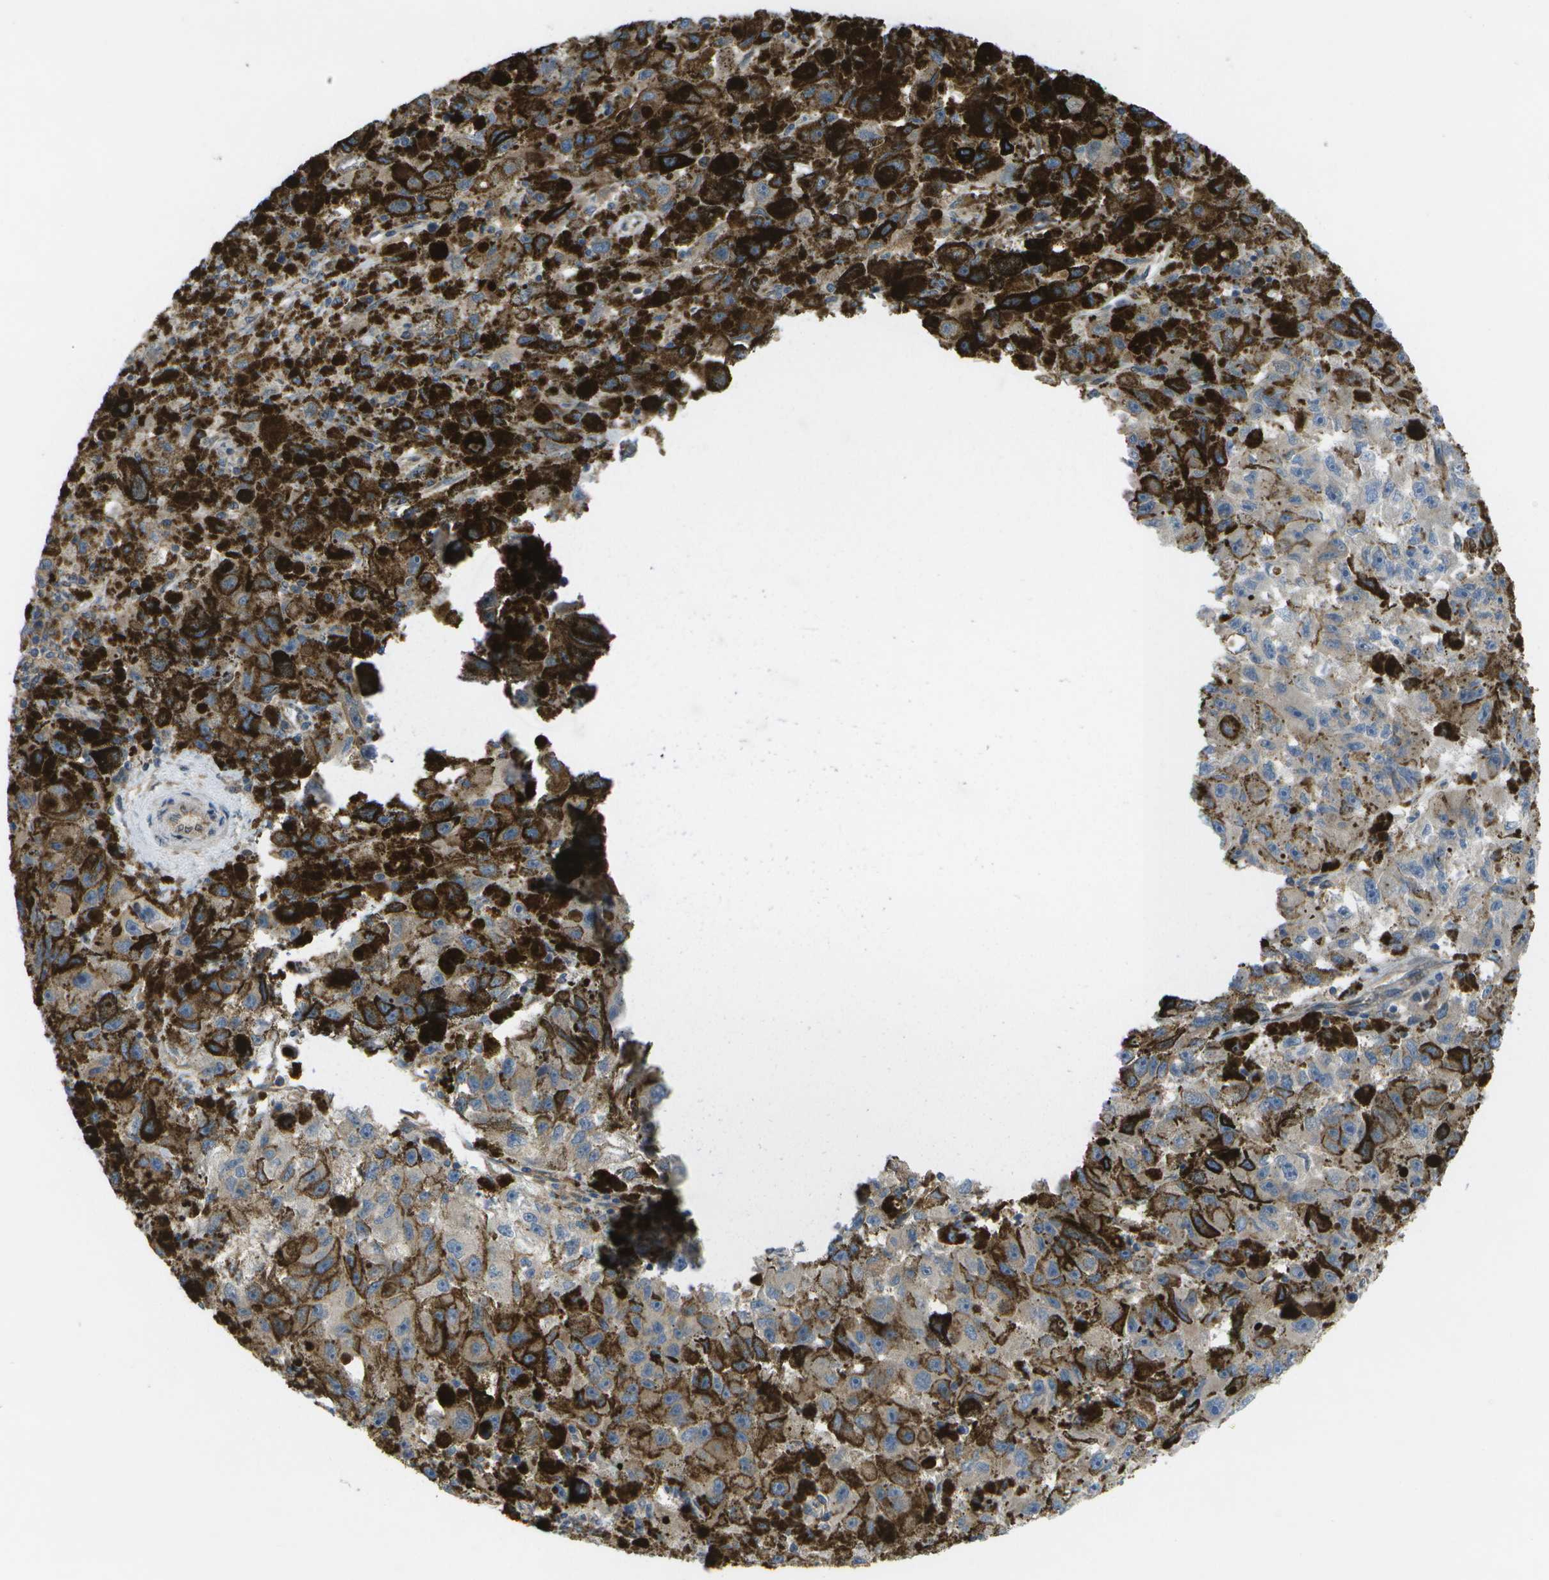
{"staining": {"intensity": "moderate", "quantity": "<25%", "location": "cytoplasmic/membranous"}, "tissue": "melanoma", "cell_type": "Tumor cells", "image_type": "cancer", "snomed": [{"axis": "morphology", "description": "Malignant melanoma, NOS"}, {"axis": "topography", "description": "Skin"}], "caption": "This is an image of IHC staining of malignant melanoma, which shows moderate expression in the cytoplasmic/membranous of tumor cells.", "gene": "DPM3", "patient": {"sex": "female", "age": 104}}